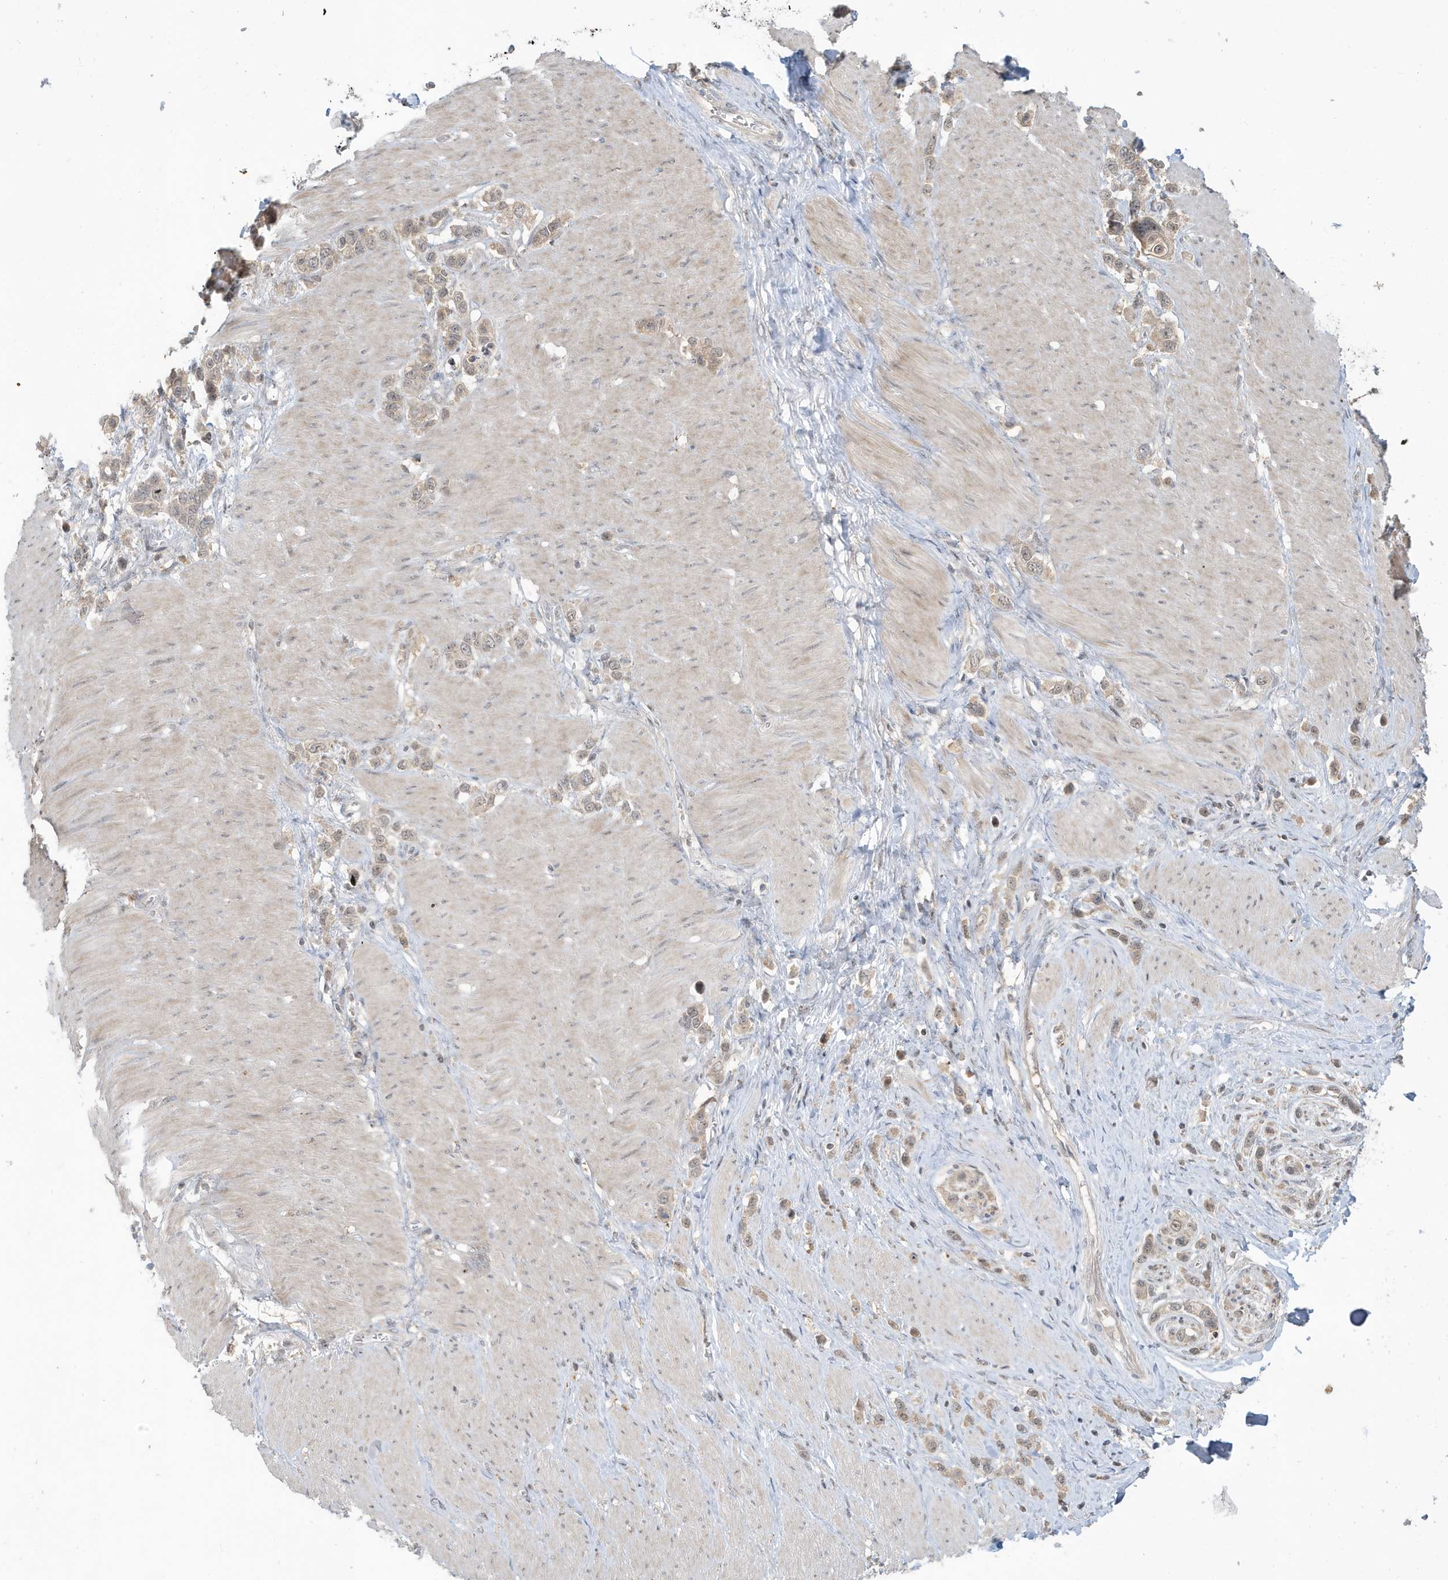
{"staining": {"intensity": "weak", "quantity": ">75%", "location": "cytoplasmic/membranous"}, "tissue": "stomach cancer", "cell_type": "Tumor cells", "image_type": "cancer", "snomed": [{"axis": "morphology", "description": "Normal tissue, NOS"}, {"axis": "morphology", "description": "Adenocarcinoma, NOS"}, {"axis": "topography", "description": "Stomach, upper"}, {"axis": "topography", "description": "Stomach"}], "caption": "A micrograph of human stomach cancer stained for a protein demonstrates weak cytoplasmic/membranous brown staining in tumor cells.", "gene": "PRRT3", "patient": {"sex": "female", "age": 65}}